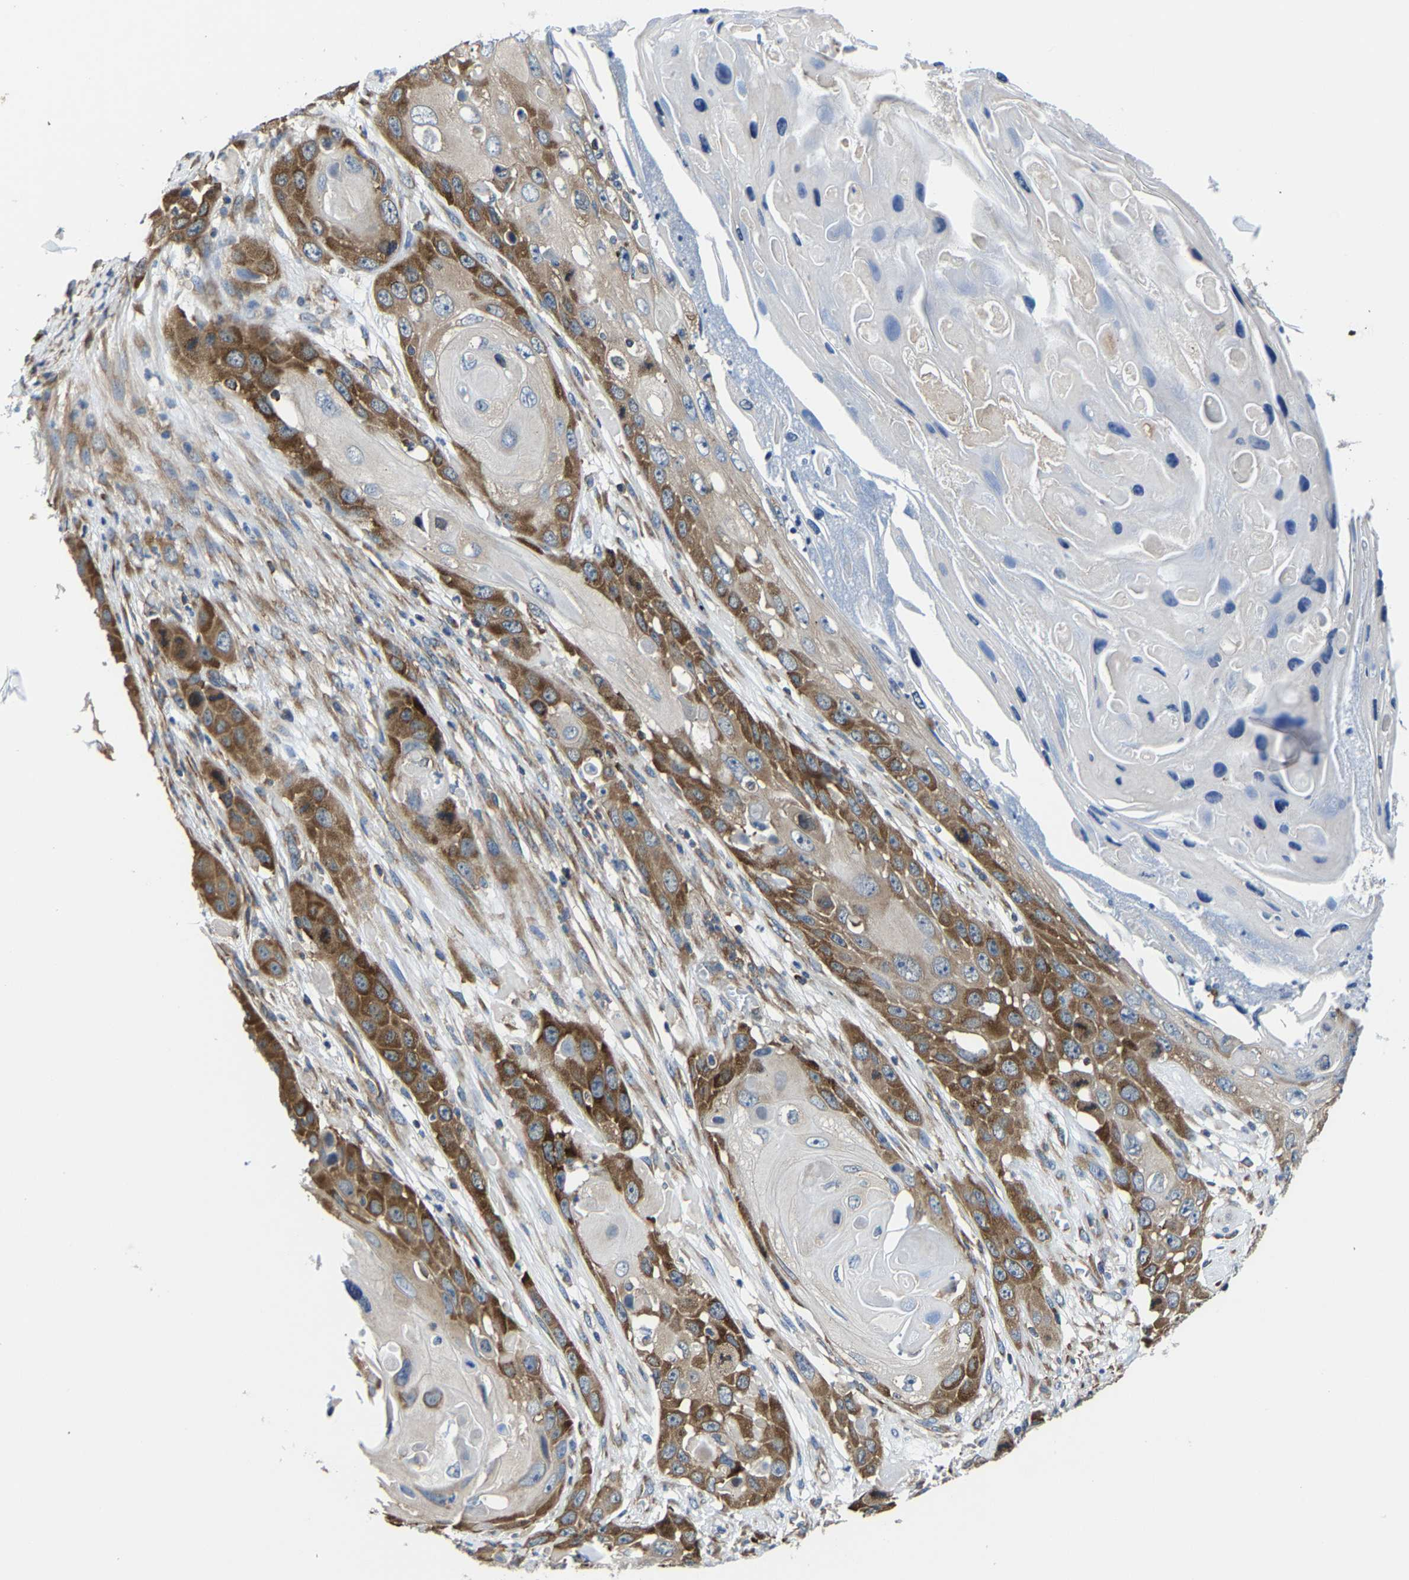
{"staining": {"intensity": "moderate", "quantity": ">75%", "location": "cytoplasmic/membranous"}, "tissue": "skin cancer", "cell_type": "Tumor cells", "image_type": "cancer", "snomed": [{"axis": "morphology", "description": "Squamous cell carcinoma, NOS"}, {"axis": "topography", "description": "Skin"}], "caption": "Immunohistochemical staining of human skin cancer (squamous cell carcinoma) displays medium levels of moderate cytoplasmic/membranous staining in approximately >75% of tumor cells.", "gene": "G3BP2", "patient": {"sex": "male", "age": 55}}